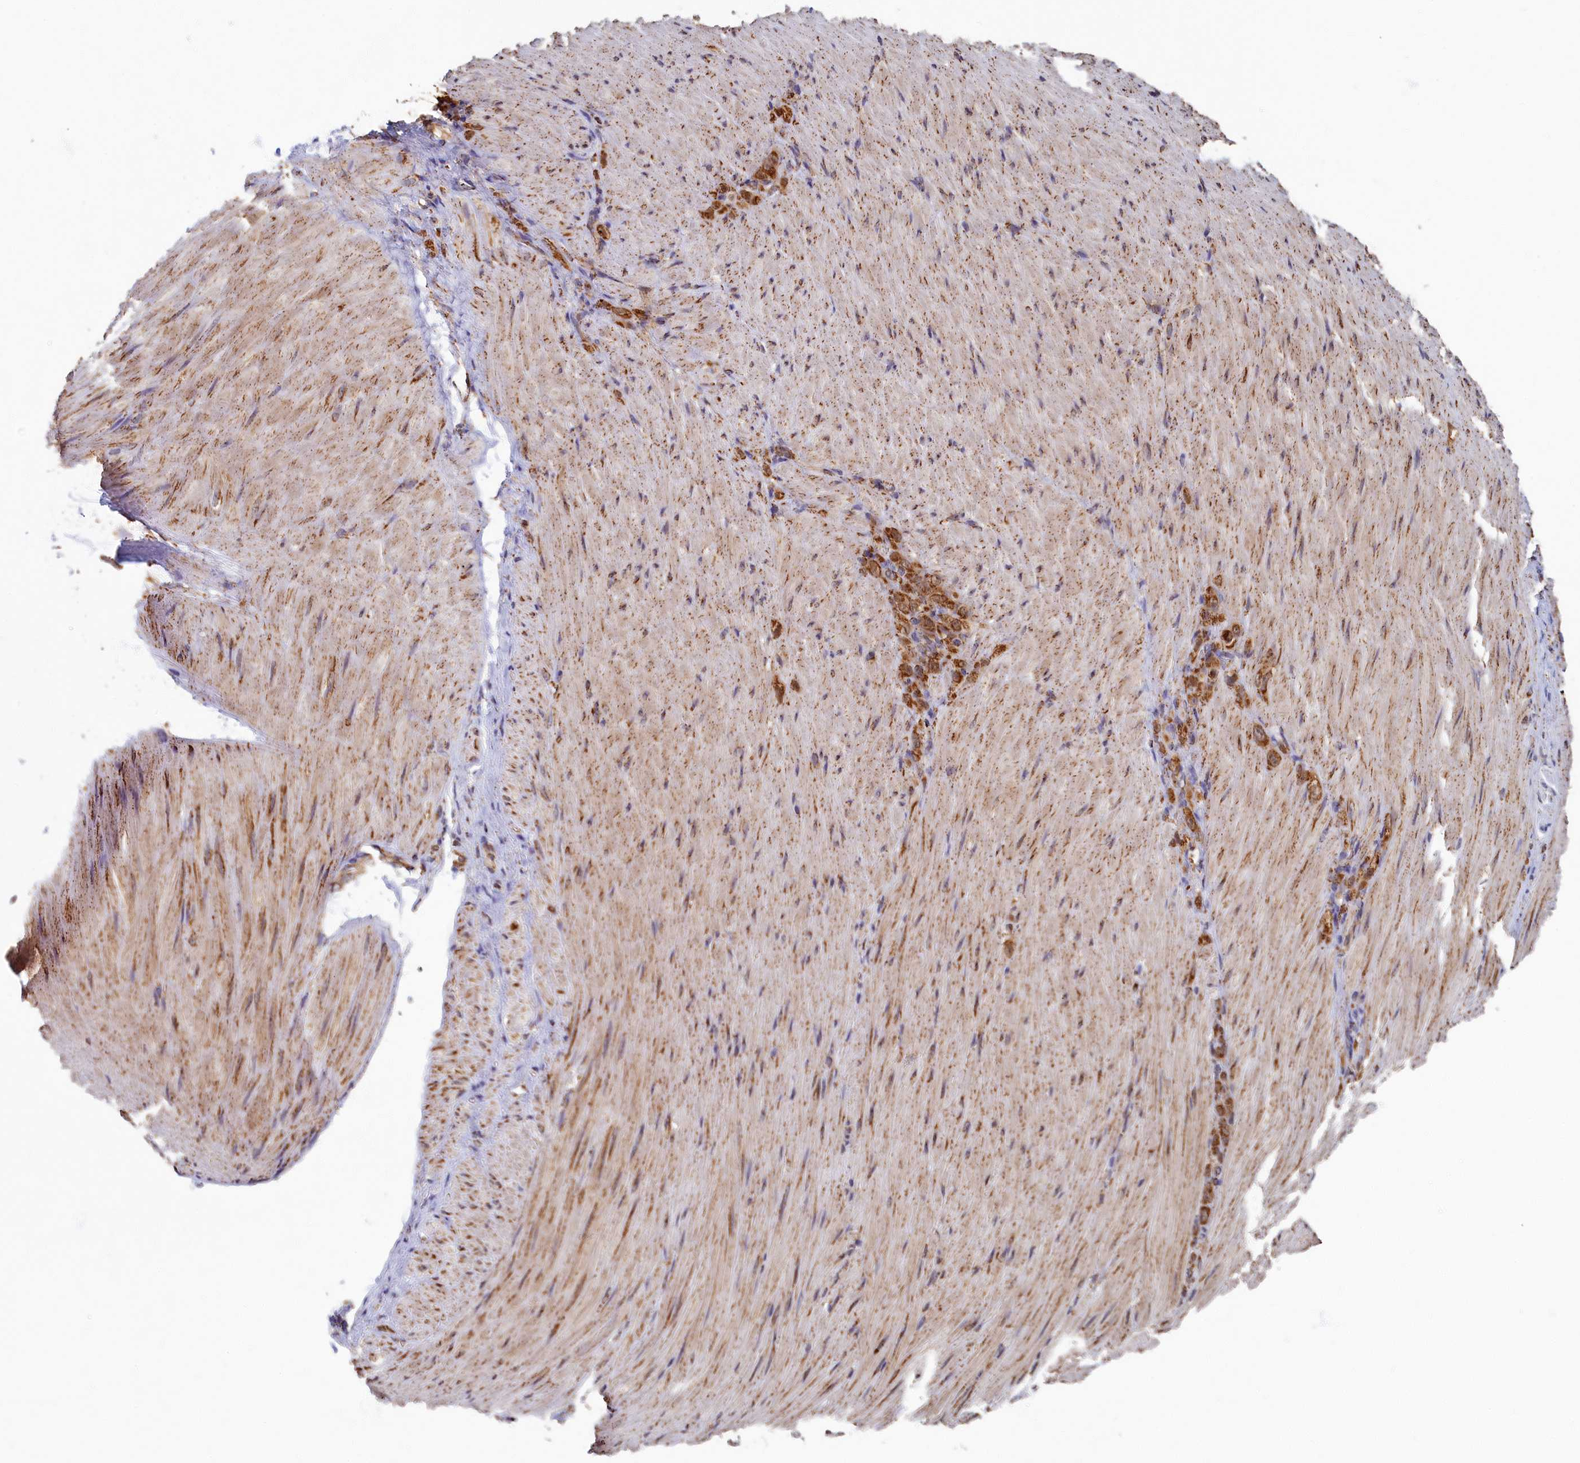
{"staining": {"intensity": "strong", "quantity": ">75%", "location": "cytoplasmic/membranous"}, "tissue": "stomach cancer", "cell_type": "Tumor cells", "image_type": "cancer", "snomed": [{"axis": "morphology", "description": "Normal tissue, NOS"}, {"axis": "morphology", "description": "Adenocarcinoma, NOS"}, {"axis": "topography", "description": "Stomach"}], "caption": "About >75% of tumor cells in stomach cancer show strong cytoplasmic/membranous protein expression as visualized by brown immunohistochemical staining.", "gene": "SPR", "patient": {"sex": "male", "age": 82}}